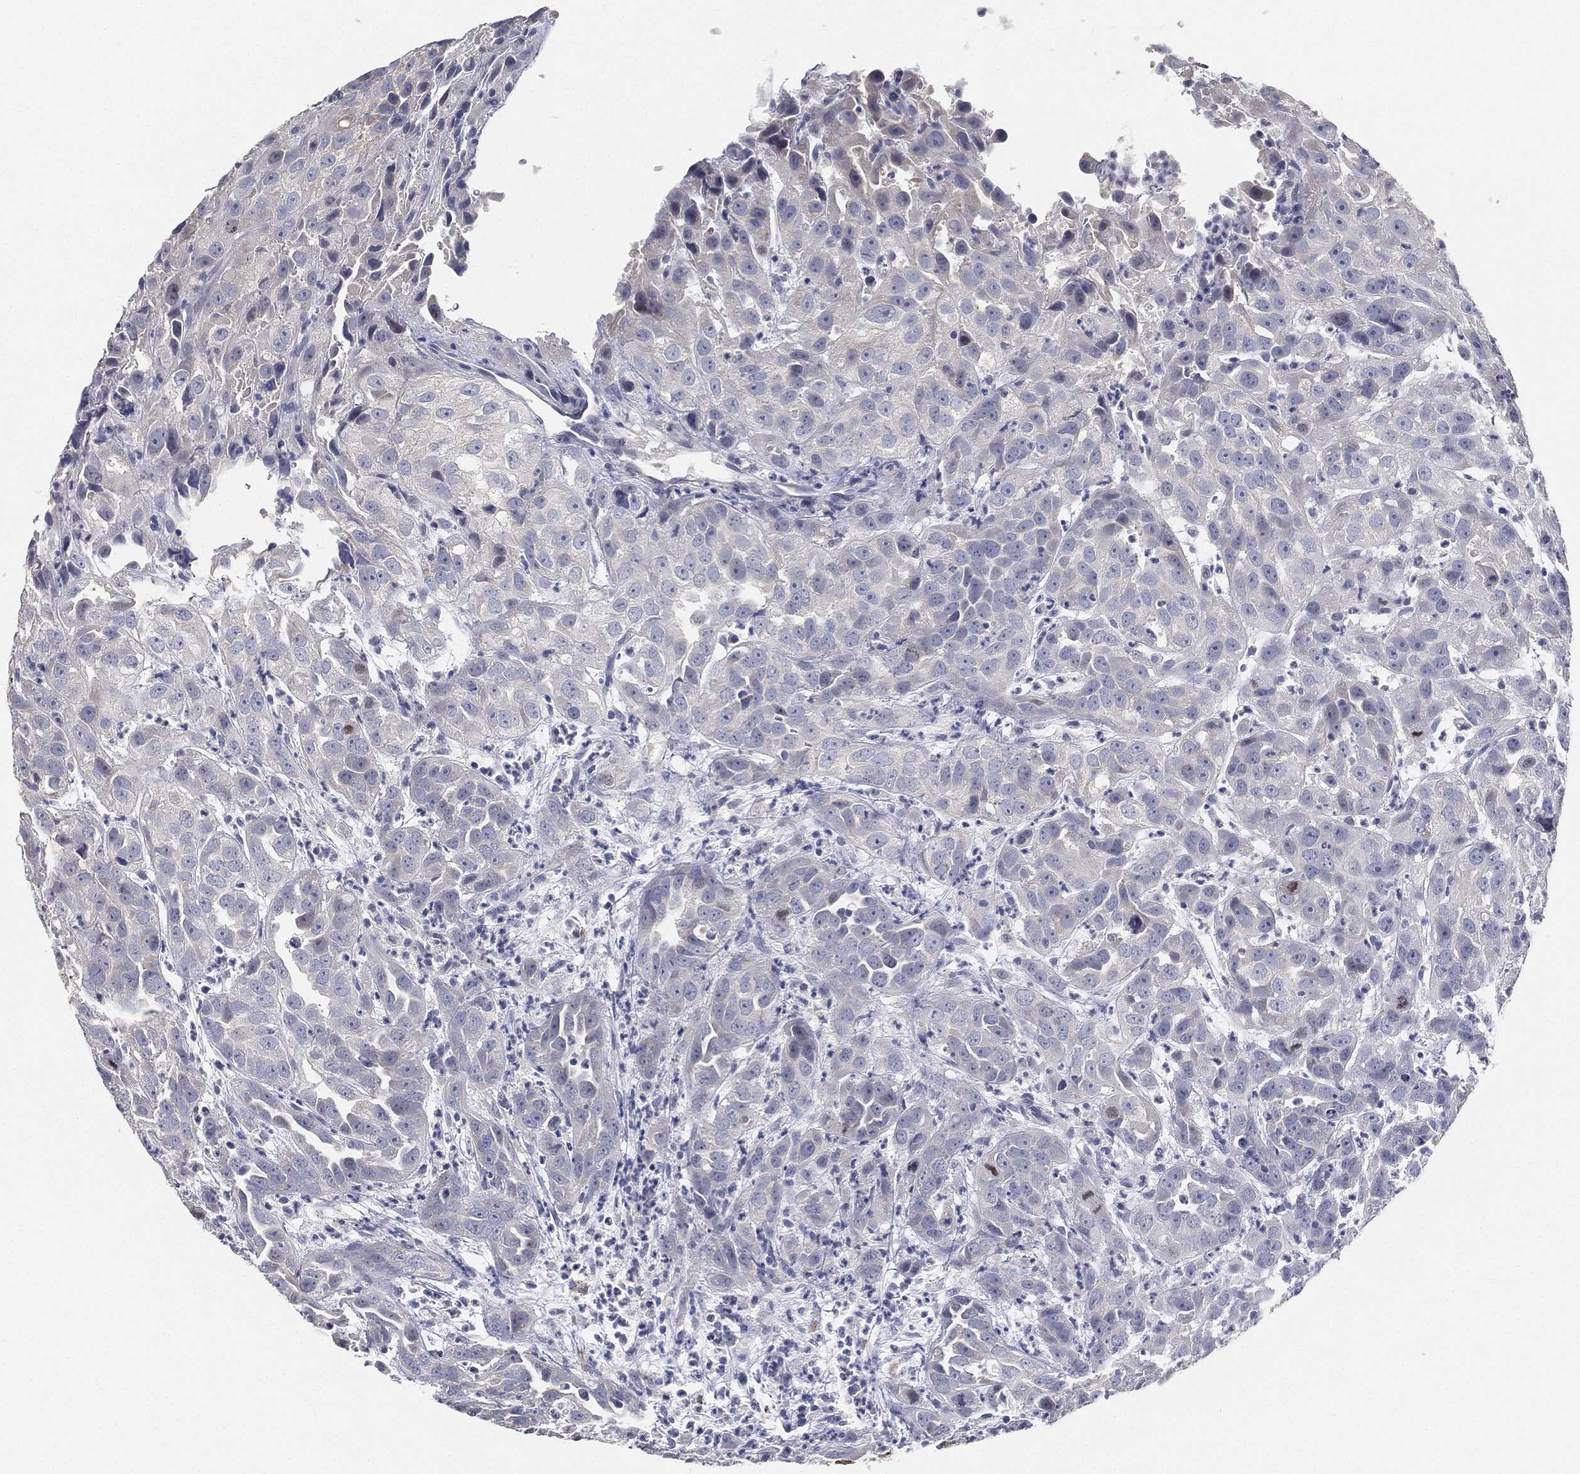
{"staining": {"intensity": "negative", "quantity": "none", "location": "none"}, "tissue": "urothelial cancer", "cell_type": "Tumor cells", "image_type": "cancer", "snomed": [{"axis": "morphology", "description": "Urothelial carcinoma, High grade"}, {"axis": "topography", "description": "Urinary bladder"}], "caption": "Immunohistochemistry (IHC) image of urothelial carcinoma (high-grade) stained for a protein (brown), which exhibits no staining in tumor cells. The staining is performed using DAB brown chromogen with nuclei counter-stained in using hematoxylin.", "gene": "FAM187B", "patient": {"sex": "female", "age": 41}}